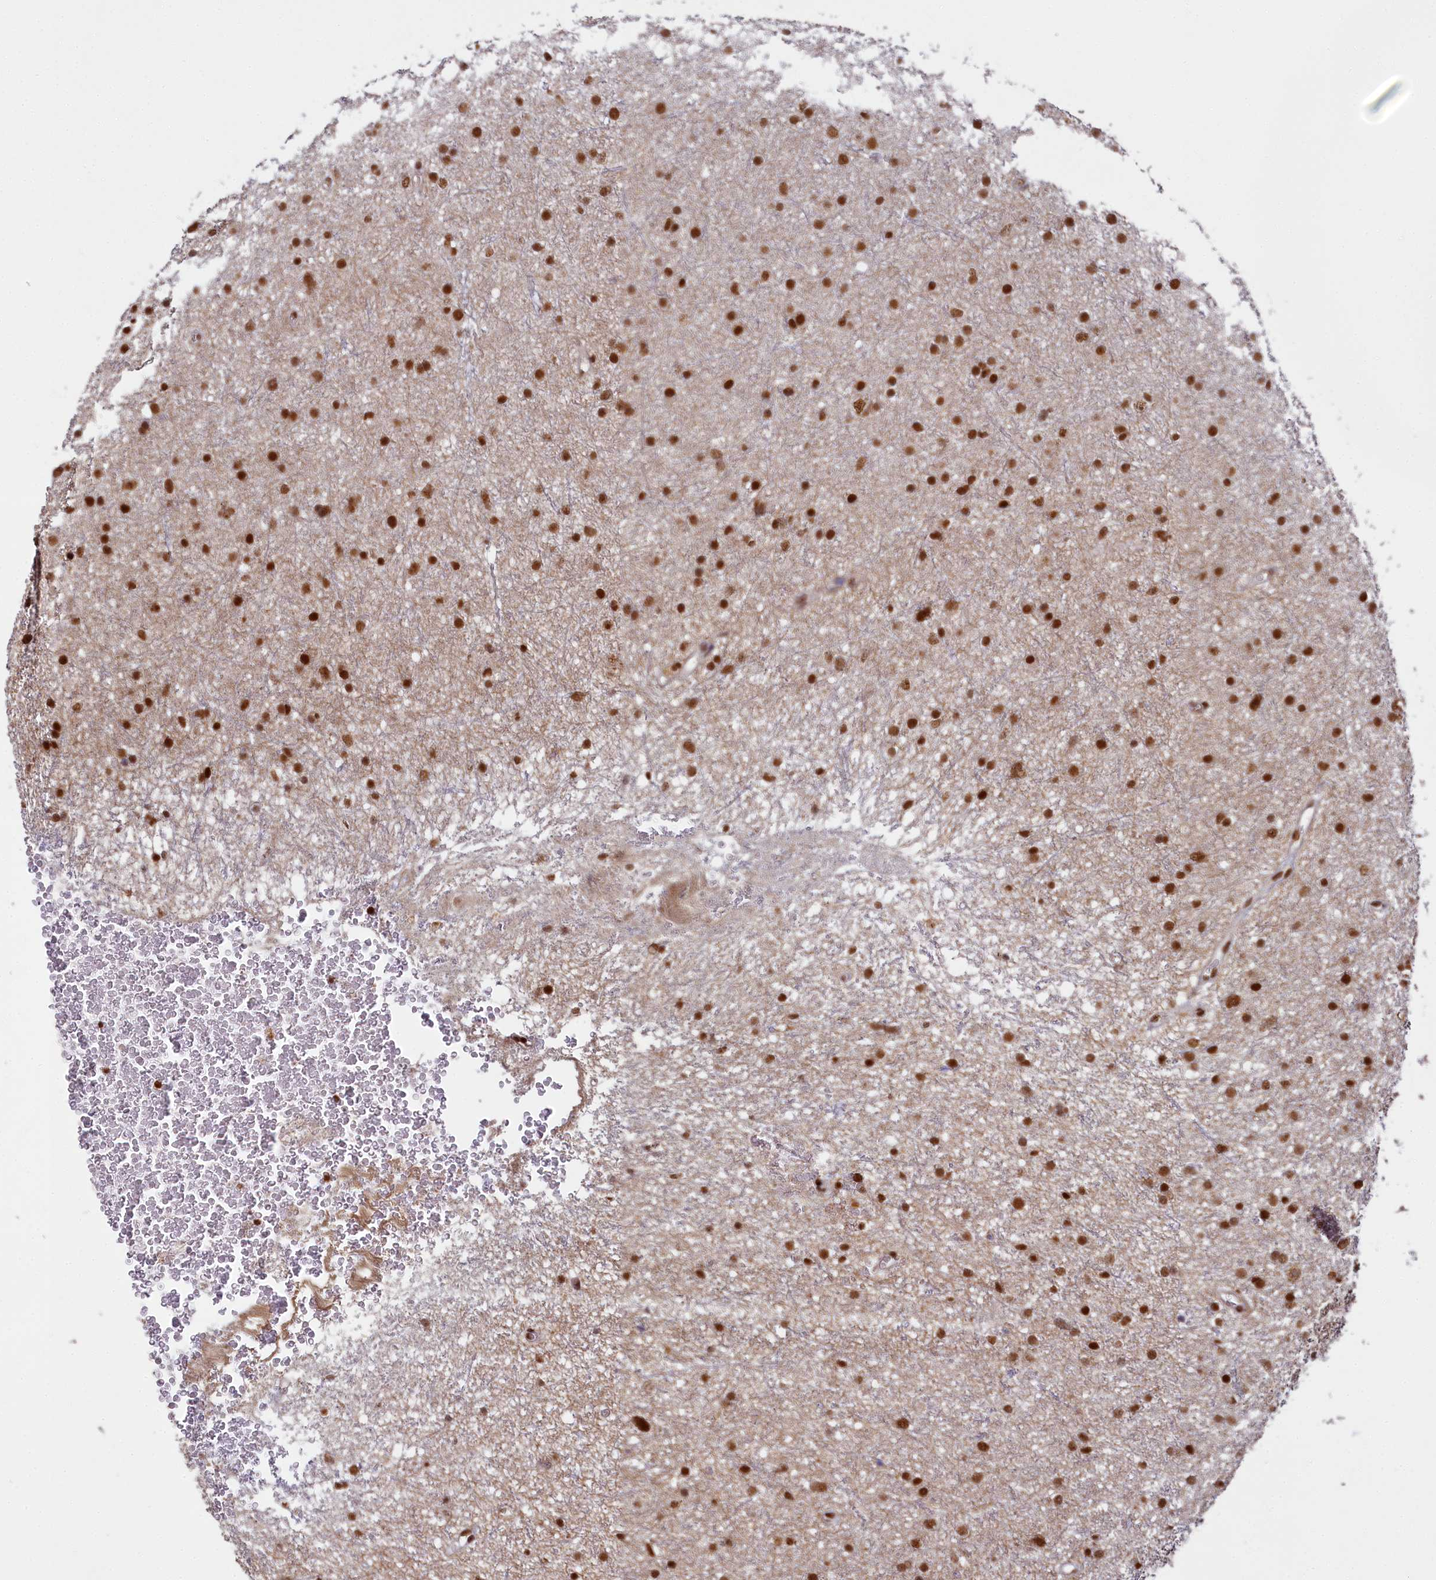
{"staining": {"intensity": "strong", "quantity": ">75%", "location": "nuclear"}, "tissue": "glioma", "cell_type": "Tumor cells", "image_type": "cancer", "snomed": [{"axis": "morphology", "description": "Glioma, malignant, Low grade"}, {"axis": "topography", "description": "Cerebral cortex"}], "caption": "Protein expression analysis of human malignant glioma (low-grade) reveals strong nuclear staining in approximately >75% of tumor cells.", "gene": "PPHLN1", "patient": {"sex": "female", "age": 39}}